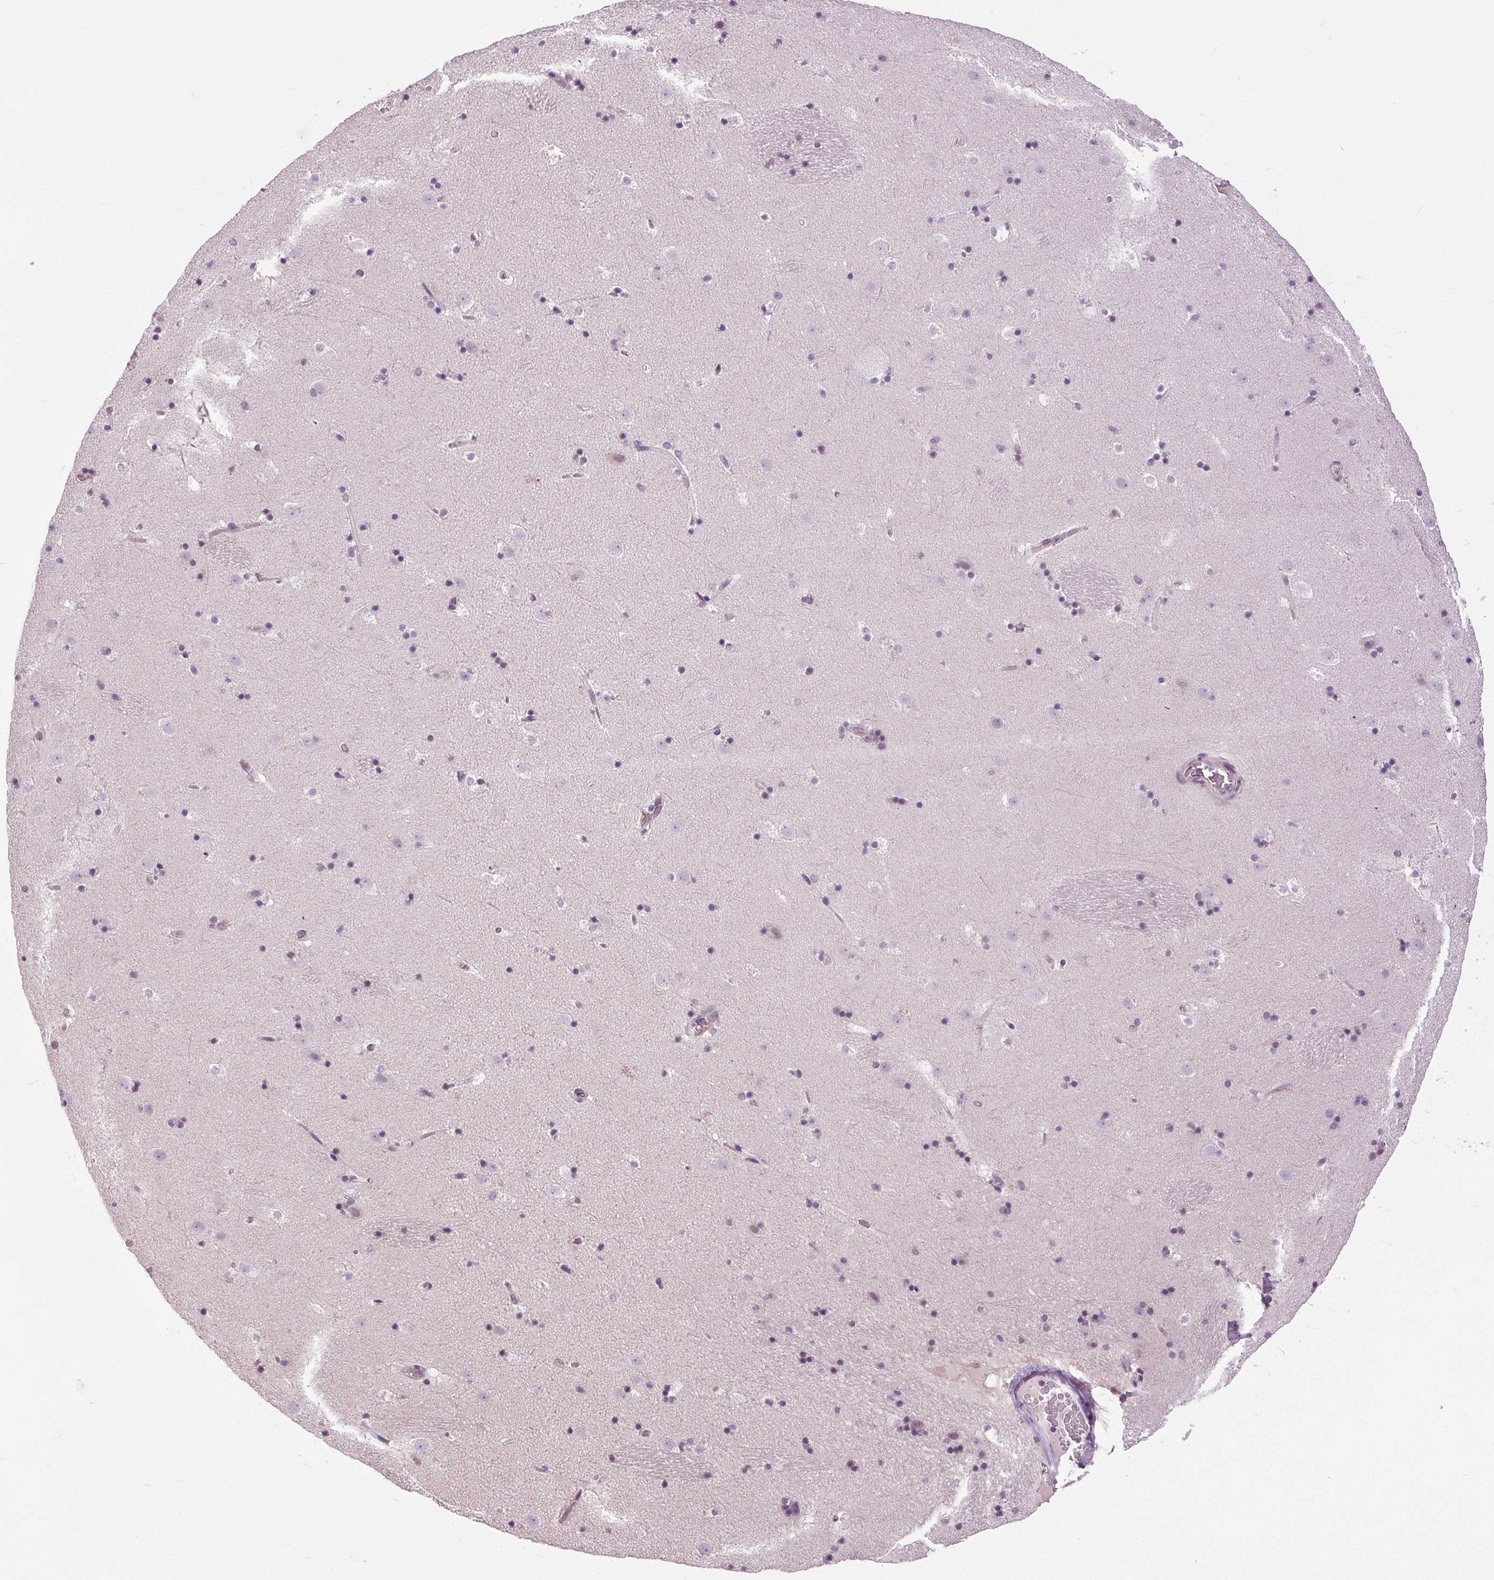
{"staining": {"intensity": "negative", "quantity": "none", "location": "none"}, "tissue": "caudate", "cell_type": "Glial cells", "image_type": "normal", "snomed": [{"axis": "morphology", "description": "Normal tissue, NOS"}, {"axis": "topography", "description": "Lateral ventricle wall"}], "caption": "Immunohistochemistry of normal caudate exhibits no expression in glial cells. (DAB immunohistochemistry visualized using brightfield microscopy, high magnification).", "gene": "BSDC1", "patient": {"sex": "male", "age": 37}}